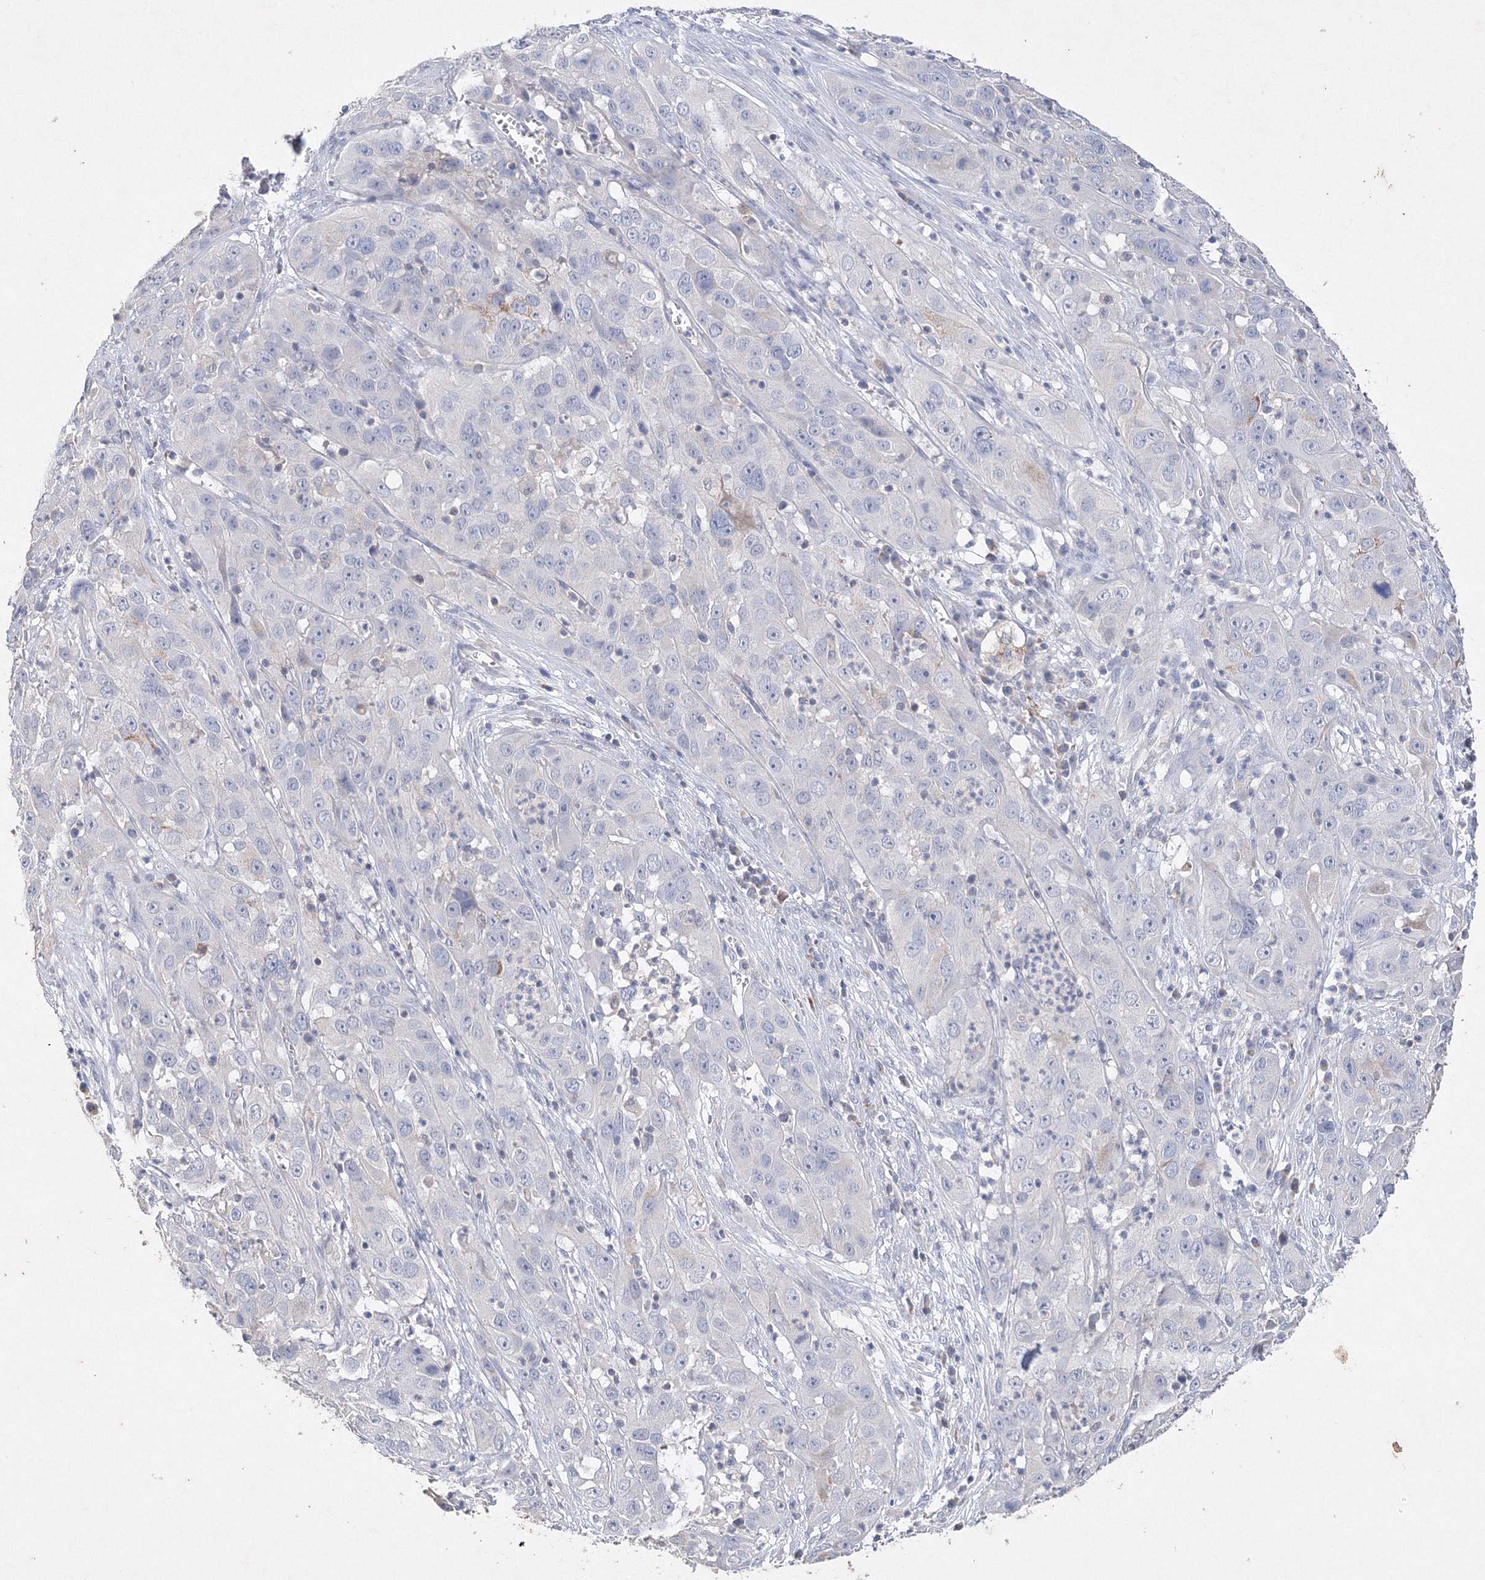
{"staining": {"intensity": "negative", "quantity": "none", "location": "none"}, "tissue": "cervical cancer", "cell_type": "Tumor cells", "image_type": "cancer", "snomed": [{"axis": "morphology", "description": "Squamous cell carcinoma, NOS"}, {"axis": "topography", "description": "Cervix"}], "caption": "An immunohistochemistry photomicrograph of cervical cancer (squamous cell carcinoma) is shown. There is no staining in tumor cells of cervical cancer (squamous cell carcinoma).", "gene": "GLS", "patient": {"sex": "female", "age": 32}}